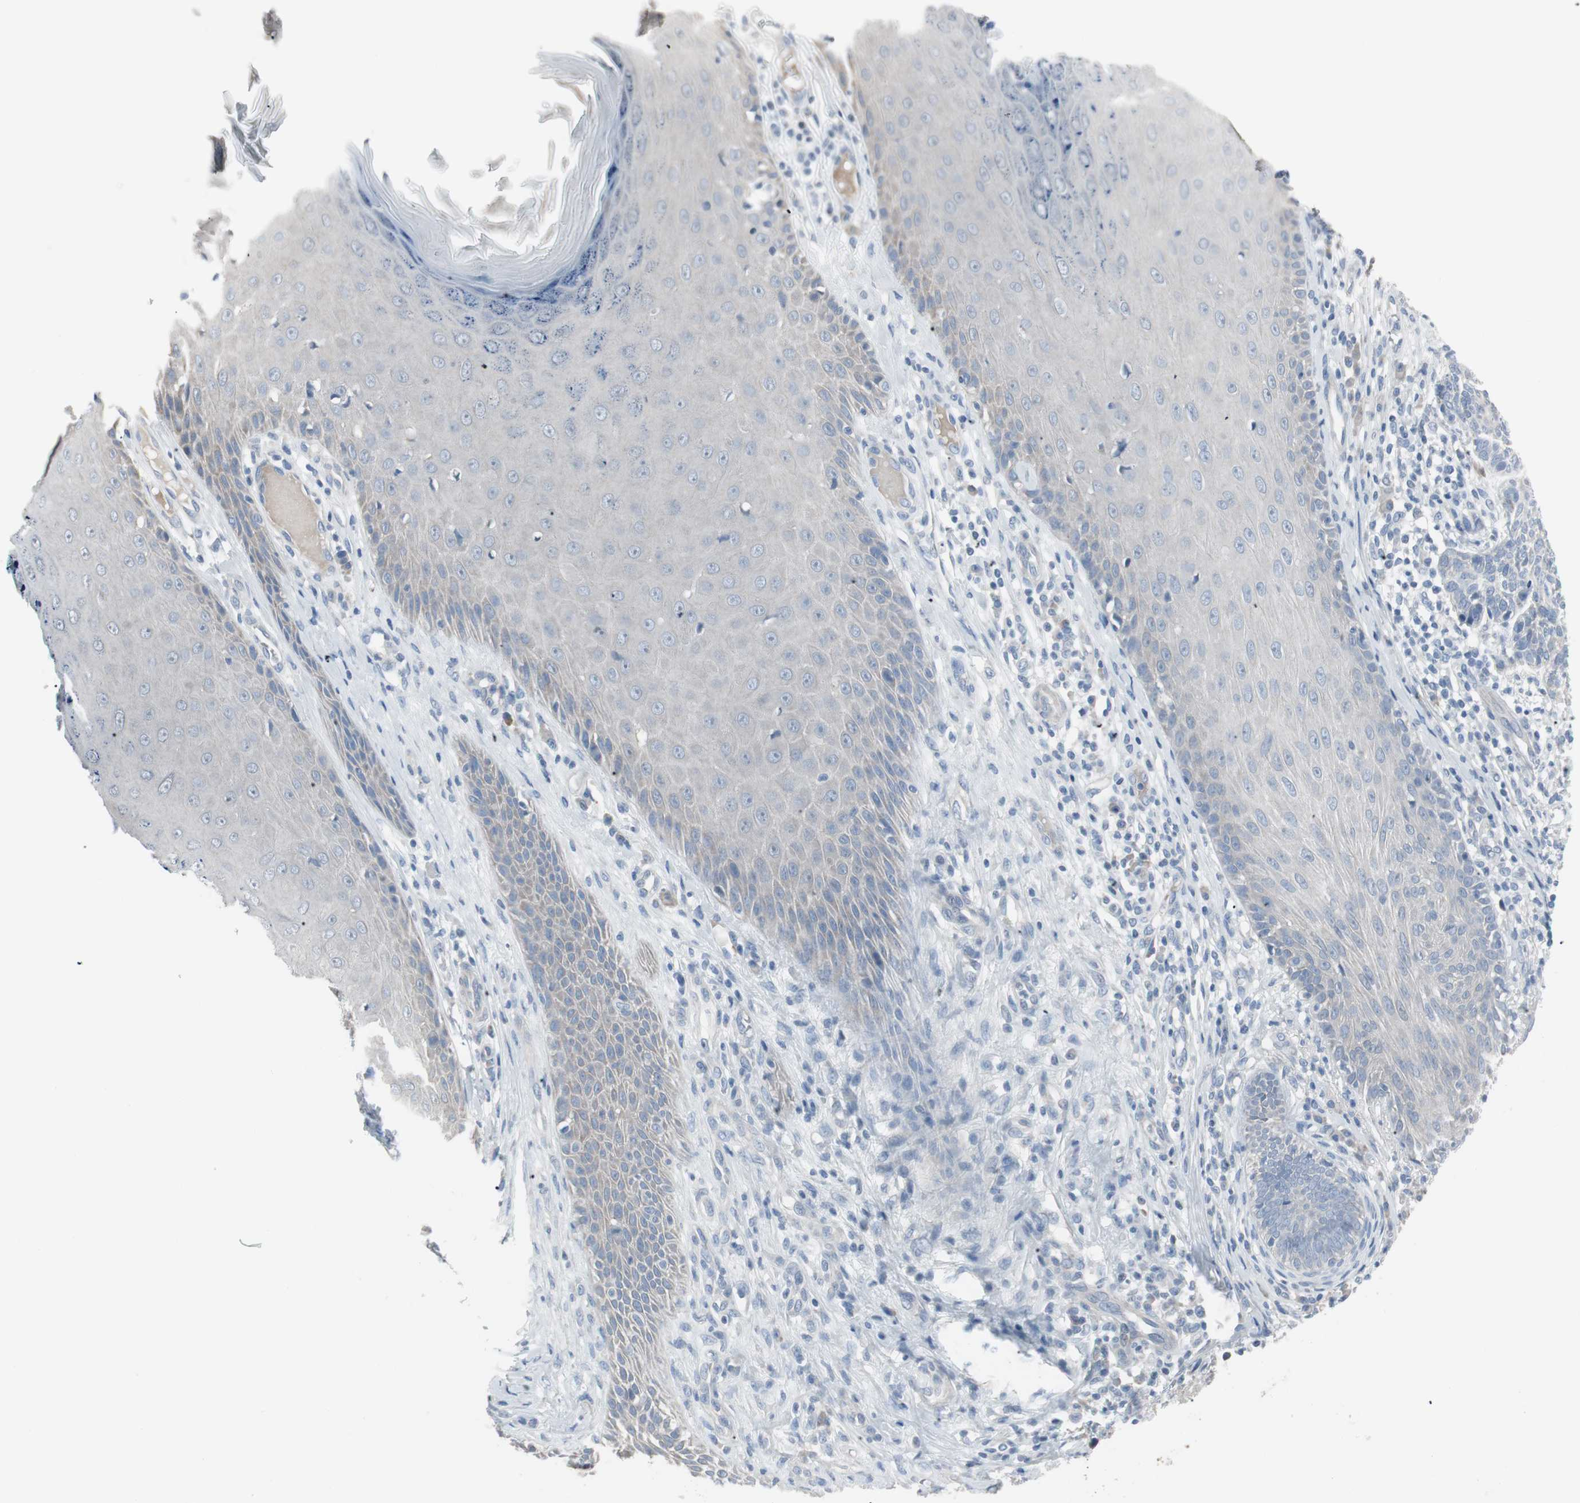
{"staining": {"intensity": "negative", "quantity": "none", "location": "none"}, "tissue": "skin cancer", "cell_type": "Tumor cells", "image_type": "cancer", "snomed": [{"axis": "morphology", "description": "Normal tissue, NOS"}, {"axis": "morphology", "description": "Basal cell carcinoma"}, {"axis": "topography", "description": "Skin"}], "caption": "Skin cancer (basal cell carcinoma) was stained to show a protein in brown. There is no significant positivity in tumor cells. (DAB (3,3'-diaminobenzidine) IHC, high magnification).", "gene": "PIGR", "patient": {"sex": "male", "age": 52}}